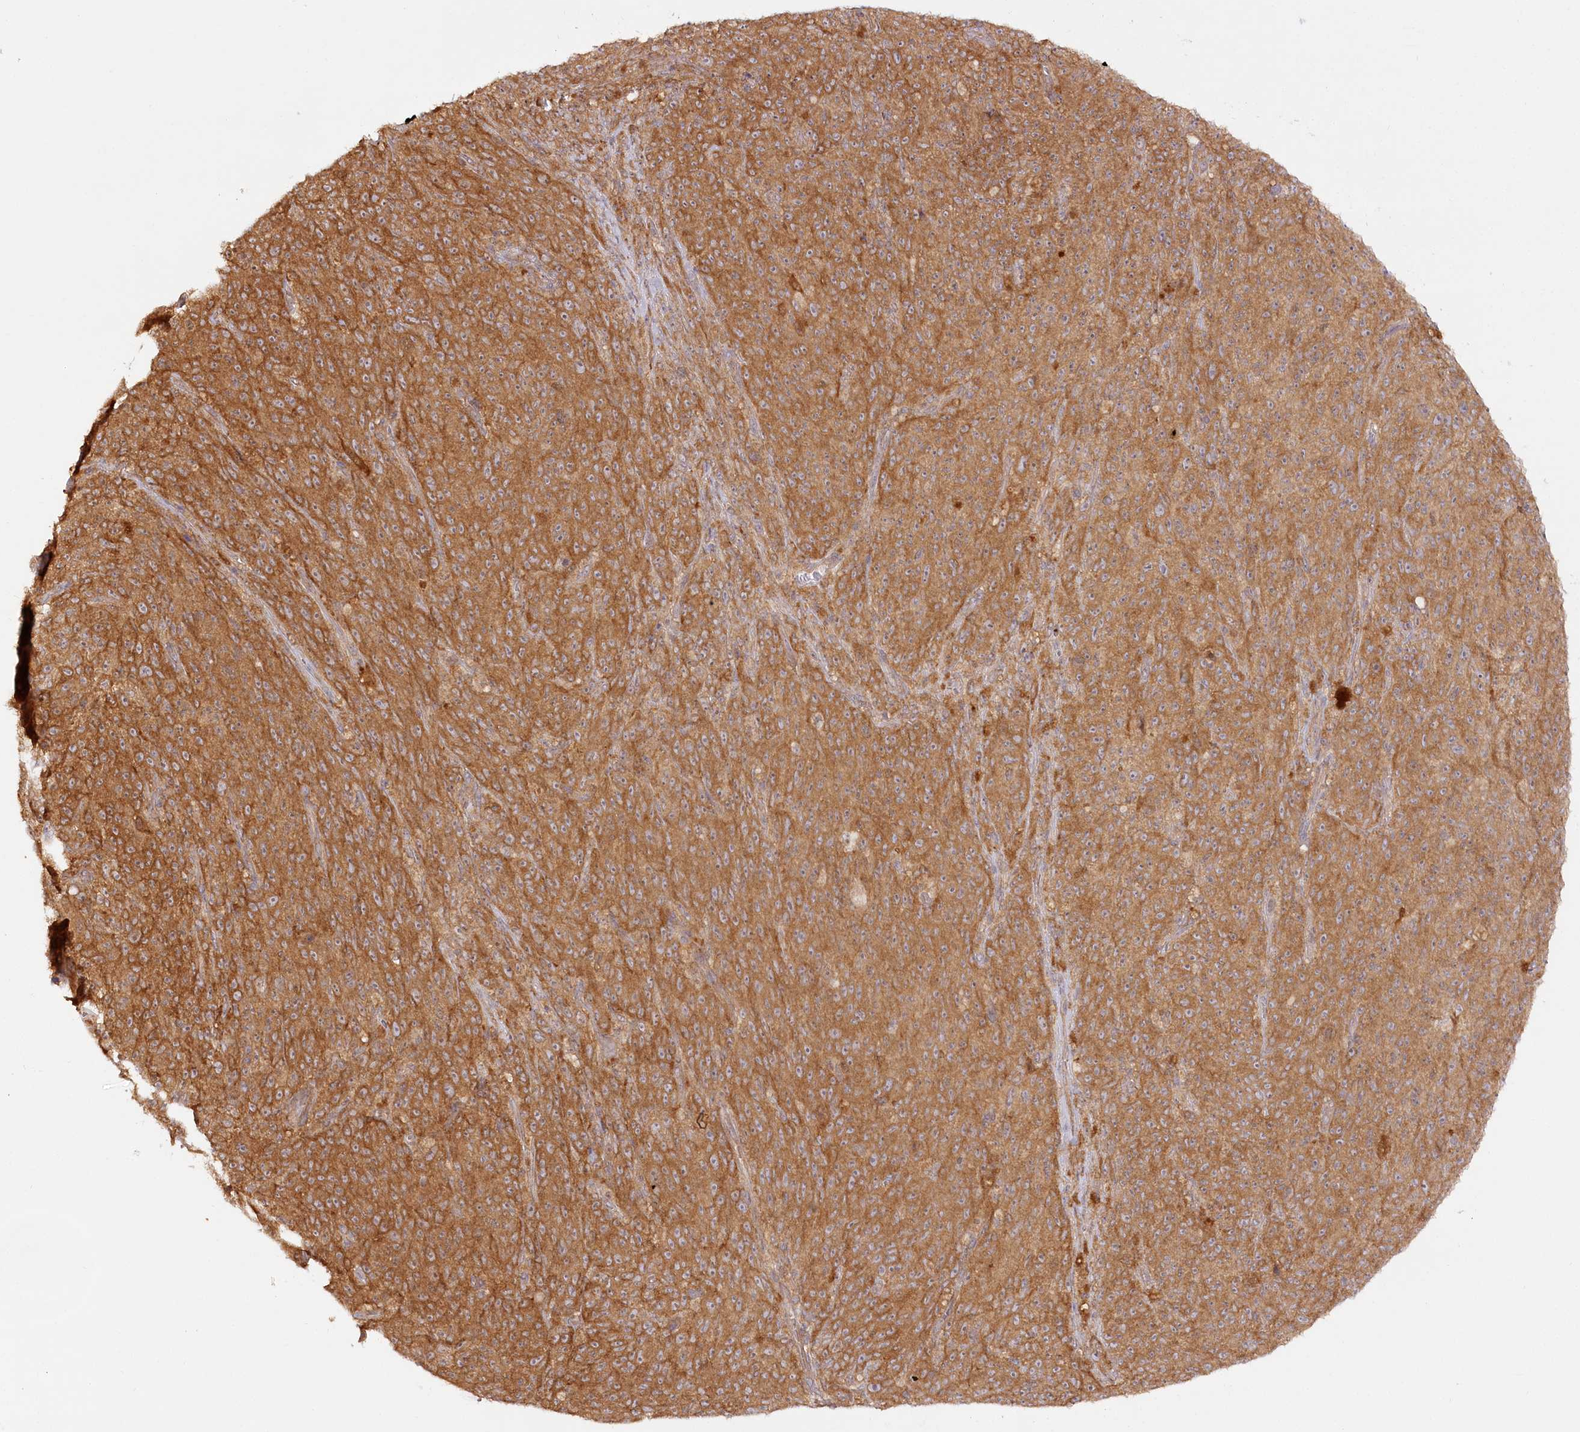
{"staining": {"intensity": "moderate", "quantity": ">75%", "location": "cytoplasmic/membranous"}, "tissue": "melanoma", "cell_type": "Tumor cells", "image_type": "cancer", "snomed": [{"axis": "morphology", "description": "Malignant melanoma, NOS"}, {"axis": "topography", "description": "Skin"}], "caption": "Malignant melanoma tissue exhibits moderate cytoplasmic/membranous staining in approximately >75% of tumor cells, visualized by immunohistochemistry.", "gene": "INPP4B", "patient": {"sex": "female", "age": 82}}